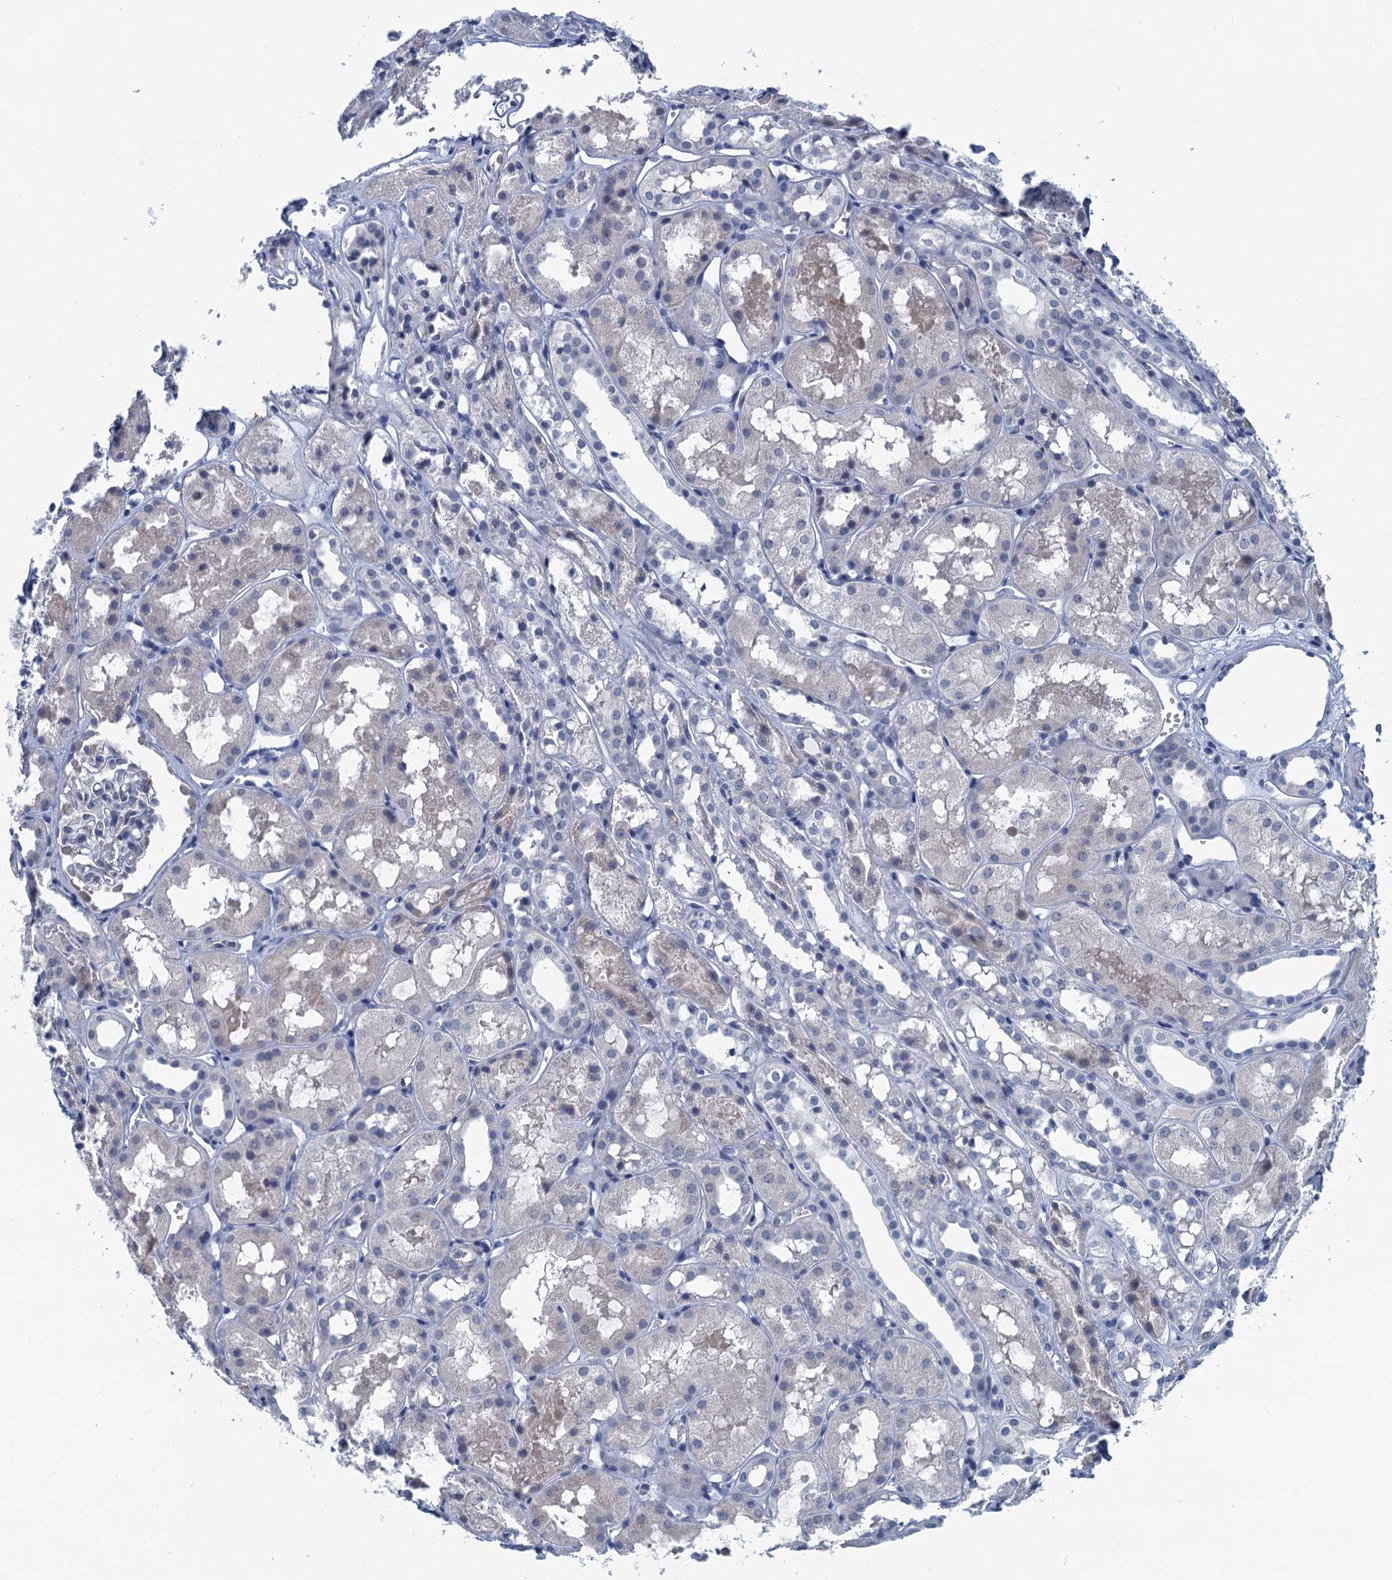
{"staining": {"intensity": "negative", "quantity": "none", "location": "none"}, "tissue": "kidney", "cell_type": "Cells in glomeruli", "image_type": "normal", "snomed": [{"axis": "morphology", "description": "Normal tissue, NOS"}, {"axis": "topography", "description": "Kidney"}], "caption": "The image displays no staining of cells in glomeruli in unremarkable kidney. (DAB (3,3'-diaminobenzidine) immunohistochemistry with hematoxylin counter stain).", "gene": "C16orf95", "patient": {"sex": "male", "age": 16}}